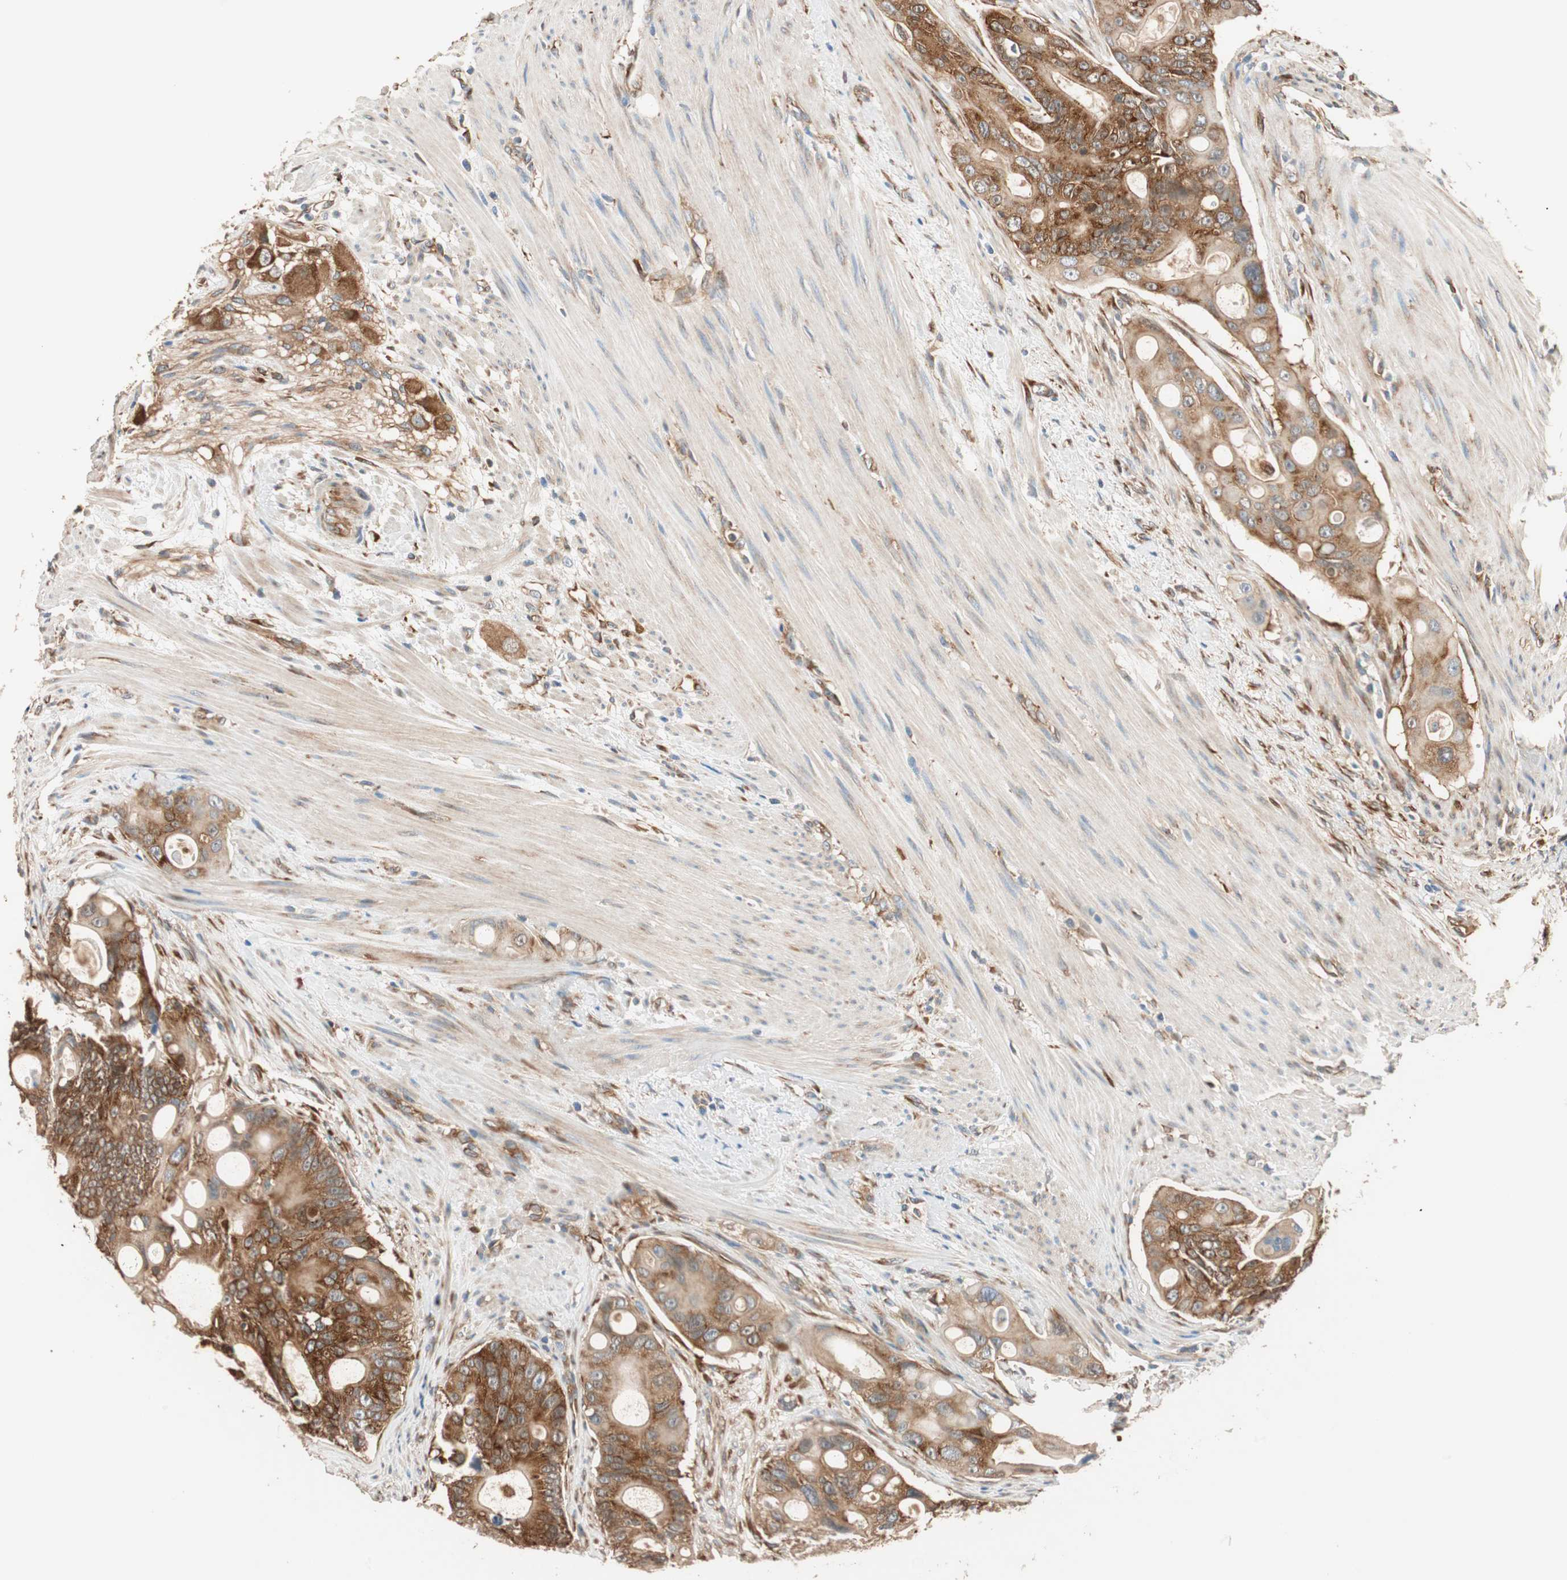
{"staining": {"intensity": "strong", "quantity": ">75%", "location": "cytoplasmic/membranous"}, "tissue": "colorectal cancer", "cell_type": "Tumor cells", "image_type": "cancer", "snomed": [{"axis": "morphology", "description": "Adenocarcinoma, NOS"}, {"axis": "topography", "description": "Colon"}], "caption": "IHC image of human colorectal cancer stained for a protein (brown), which exhibits high levels of strong cytoplasmic/membranous positivity in approximately >75% of tumor cells.", "gene": "WASL", "patient": {"sex": "female", "age": 57}}